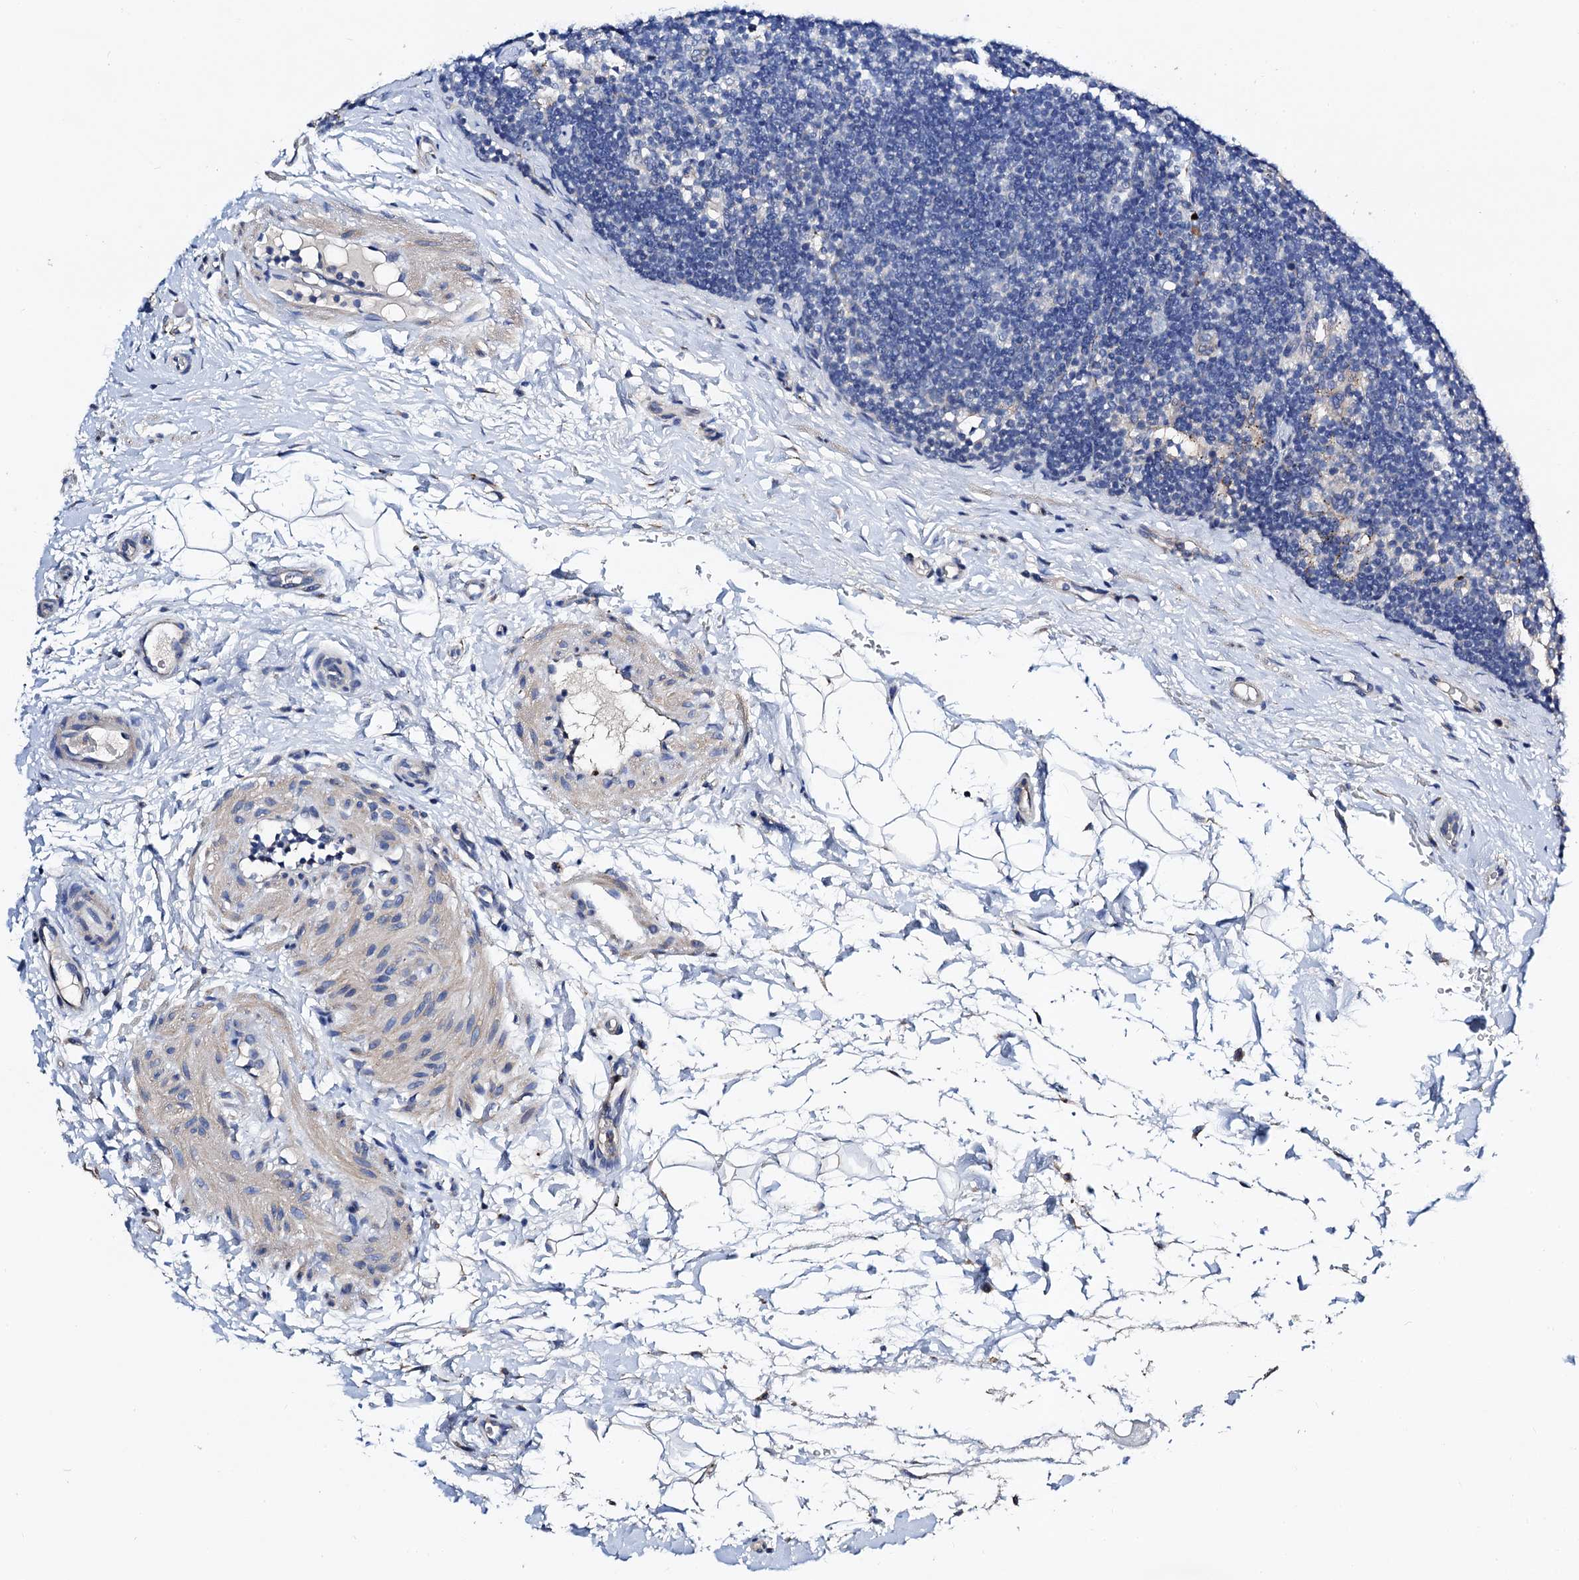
{"staining": {"intensity": "negative", "quantity": "none", "location": "none"}, "tissue": "lymph node", "cell_type": "Germinal center cells", "image_type": "normal", "snomed": [{"axis": "morphology", "description": "Normal tissue, NOS"}, {"axis": "topography", "description": "Lymph node"}], "caption": "This image is of benign lymph node stained with immunohistochemistry to label a protein in brown with the nuclei are counter-stained blue. There is no expression in germinal center cells. (Brightfield microscopy of DAB immunohistochemistry (IHC) at high magnification).", "gene": "FREM3", "patient": {"sex": "female", "age": 22}}